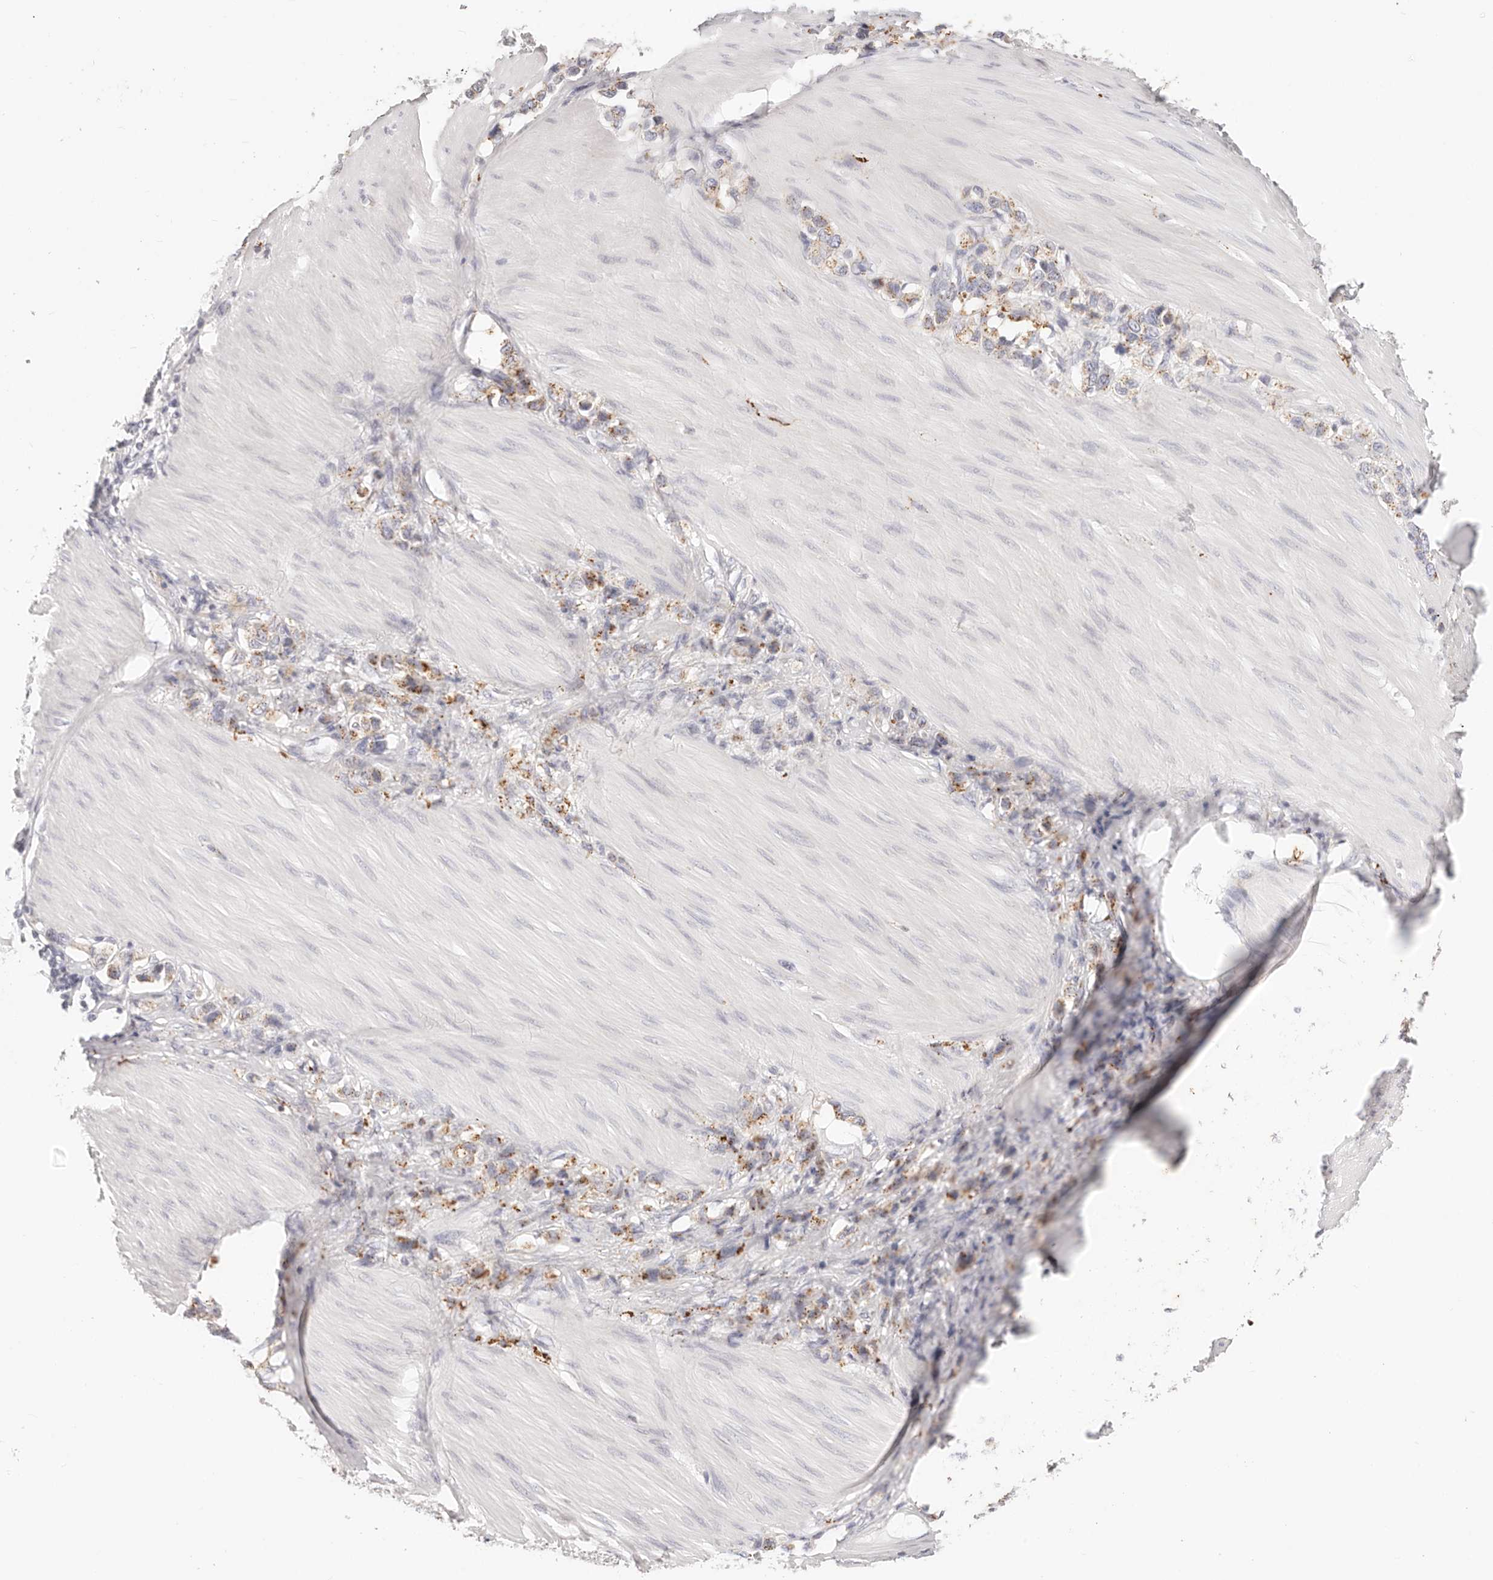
{"staining": {"intensity": "moderate", "quantity": "25%-75%", "location": "cytoplasmic/membranous"}, "tissue": "stomach cancer", "cell_type": "Tumor cells", "image_type": "cancer", "snomed": [{"axis": "morphology", "description": "Adenocarcinoma, NOS"}, {"axis": "topography", "description": "Stomach"}], "caption": "Protein analysis of adenocarcinoma (stomach) tissue shows moderate cytoplasmic/membranous expression in about 25%-75% of tumor cells. (IHC, brightfield microscopy, high magnification).", "gene": "STKLD1", "patient": {"sex": "female", "age": 65}}